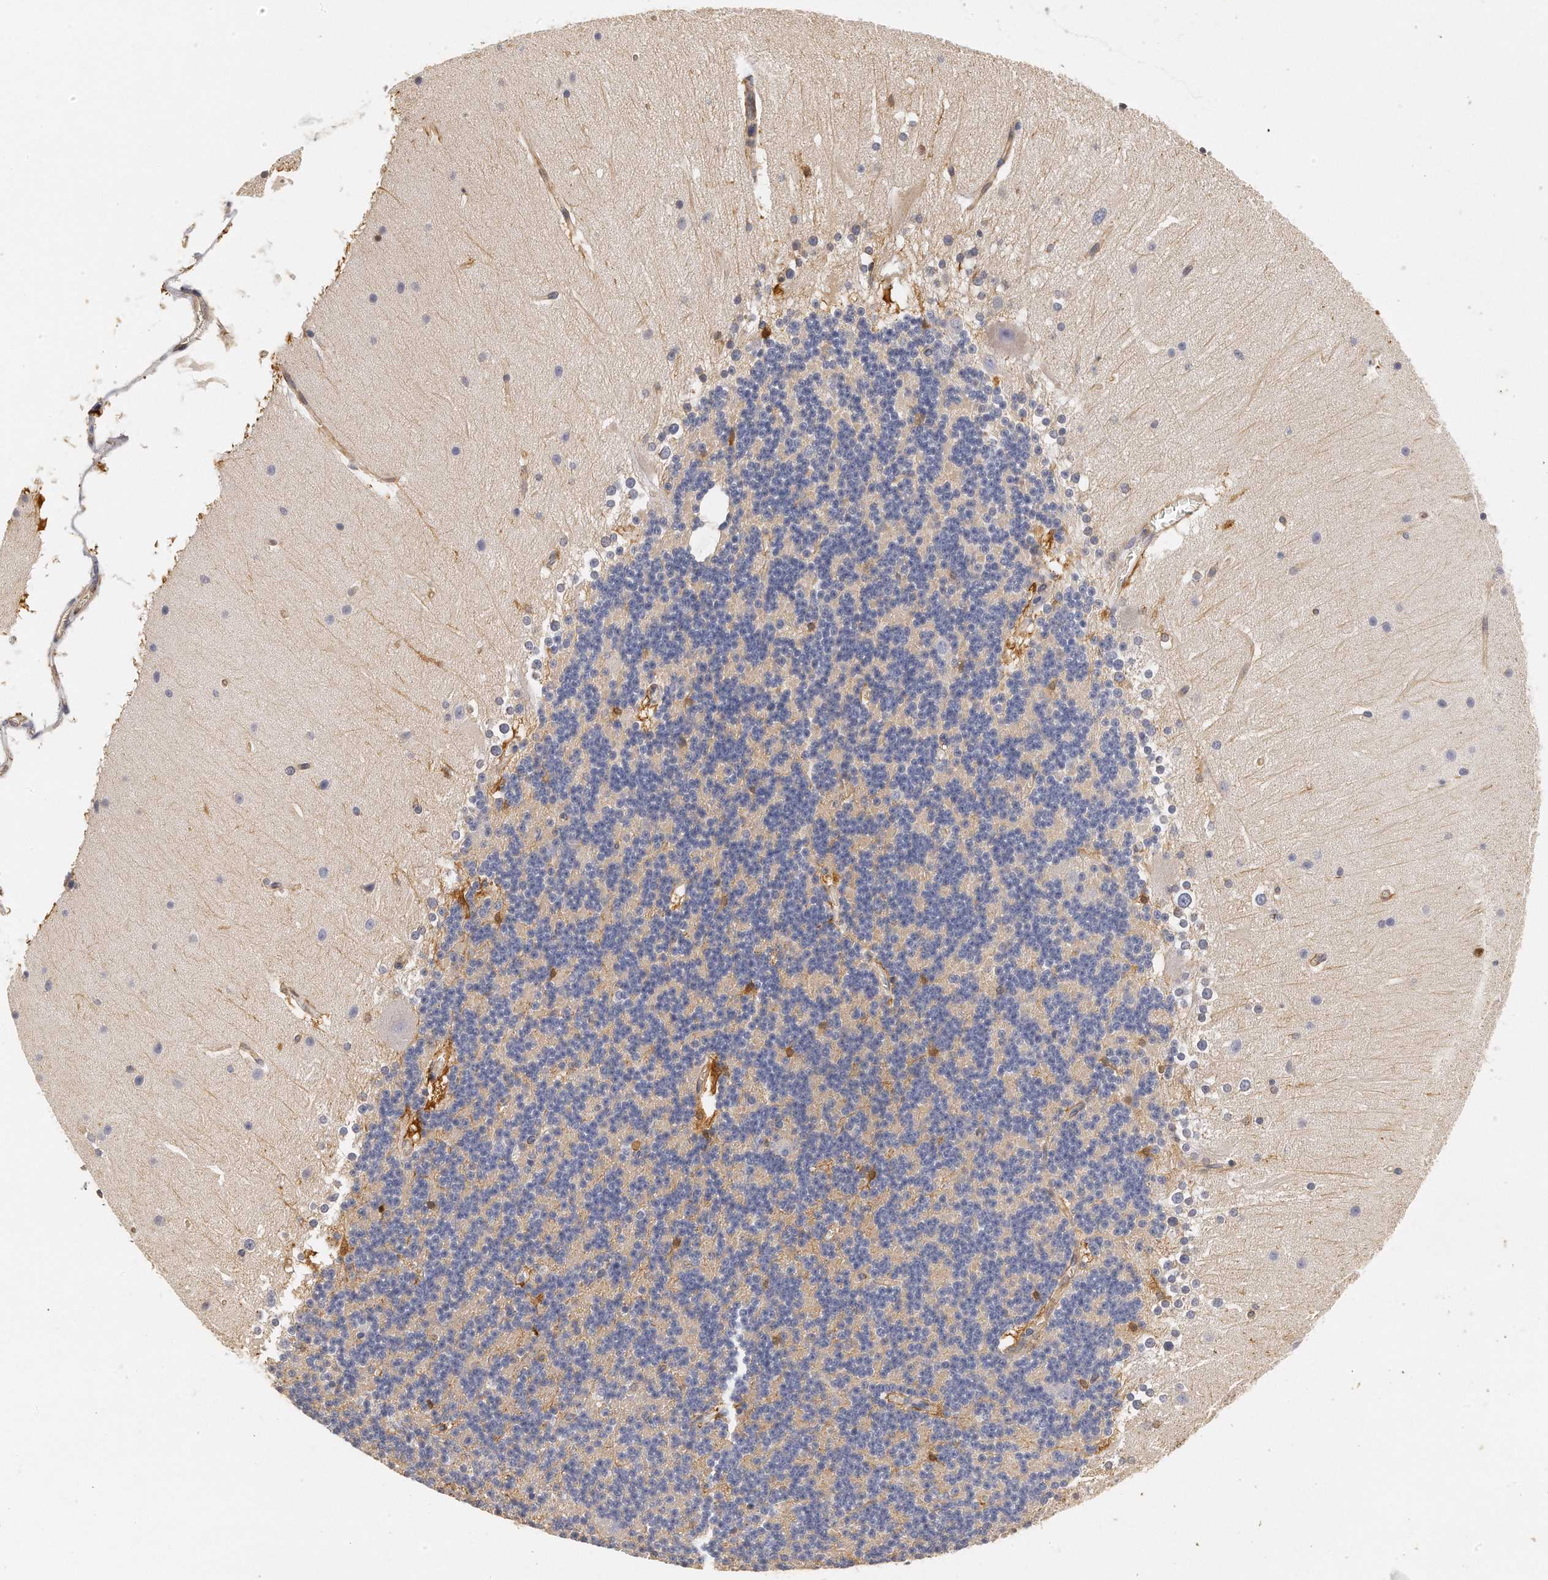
{"staining": {"intensity": "negative", "quantity": "none", "location": "none"}, "tissue": "cerebellum", "cell_type": "Cells in granular layer", "image_type": "normal", "snomed": [{"axis": "morphology", "description": "Normal tissue, NOS"}, {"axis": "topography", "description": "Cerebellum"}], "caption": "Immunohistochemical staining of normal cerebellum shows no significant positivity in cells in granular layer.", "gene": "CHST7", "patient": {"sex": "female", "age": 19}}